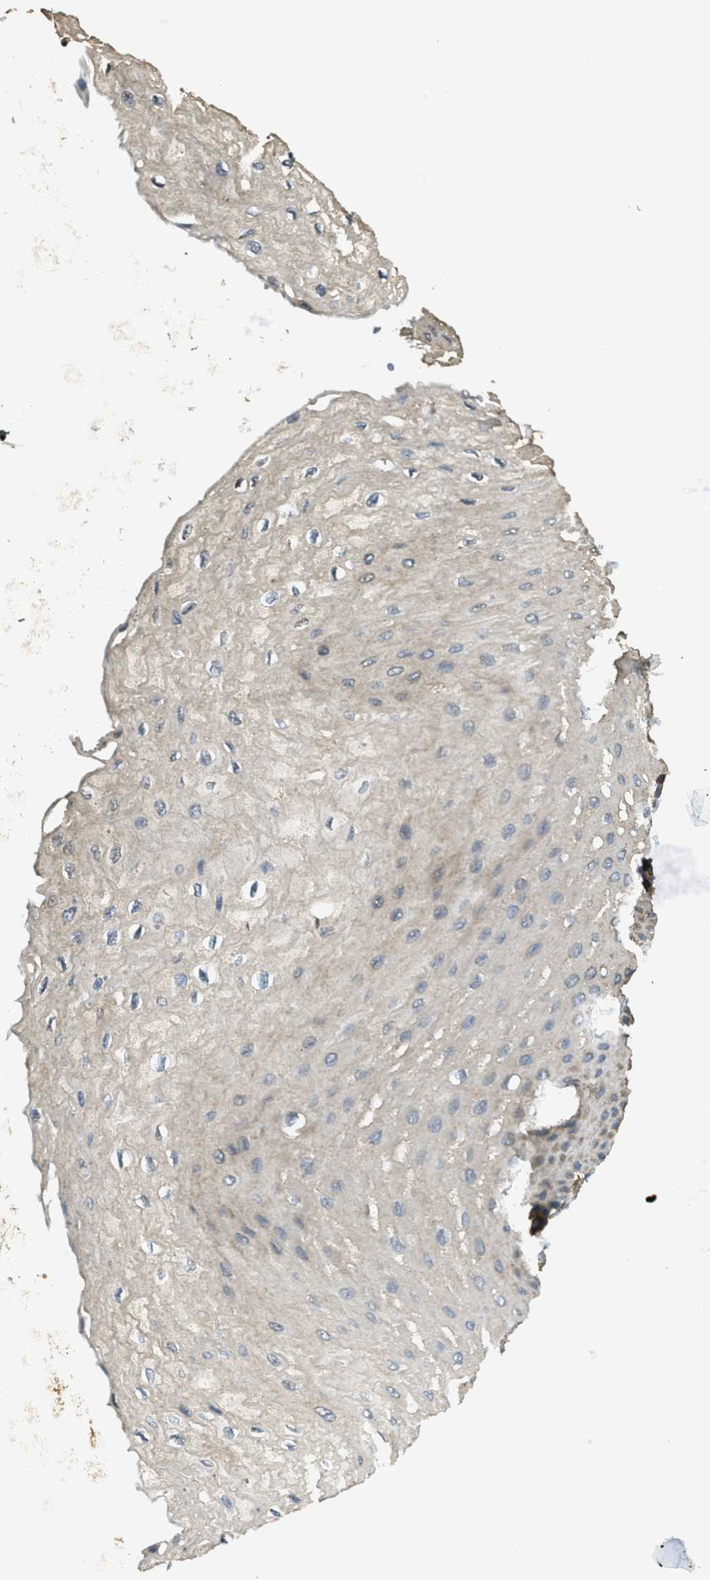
{"staining": {"intensity": "moderate", "quantity": "<25%", "location": "cytoplasmic/membranous"}, "tissue": "esophagus", "cell_type": "Squamous epithelial cells", "image_type": "normal", "snomed": [{"axis": "morphology", "description": "Normal tissue, NOS"}, {"axis": "topography", "description": "Esophagus"}], "caption": "A brown stain shows moderate cytoplasmic/membranous positivity of a protein in squamous epithelial cells of benign esophagus.", "gene": "CD276", "patient": {"sex": "female", "age": 72}}